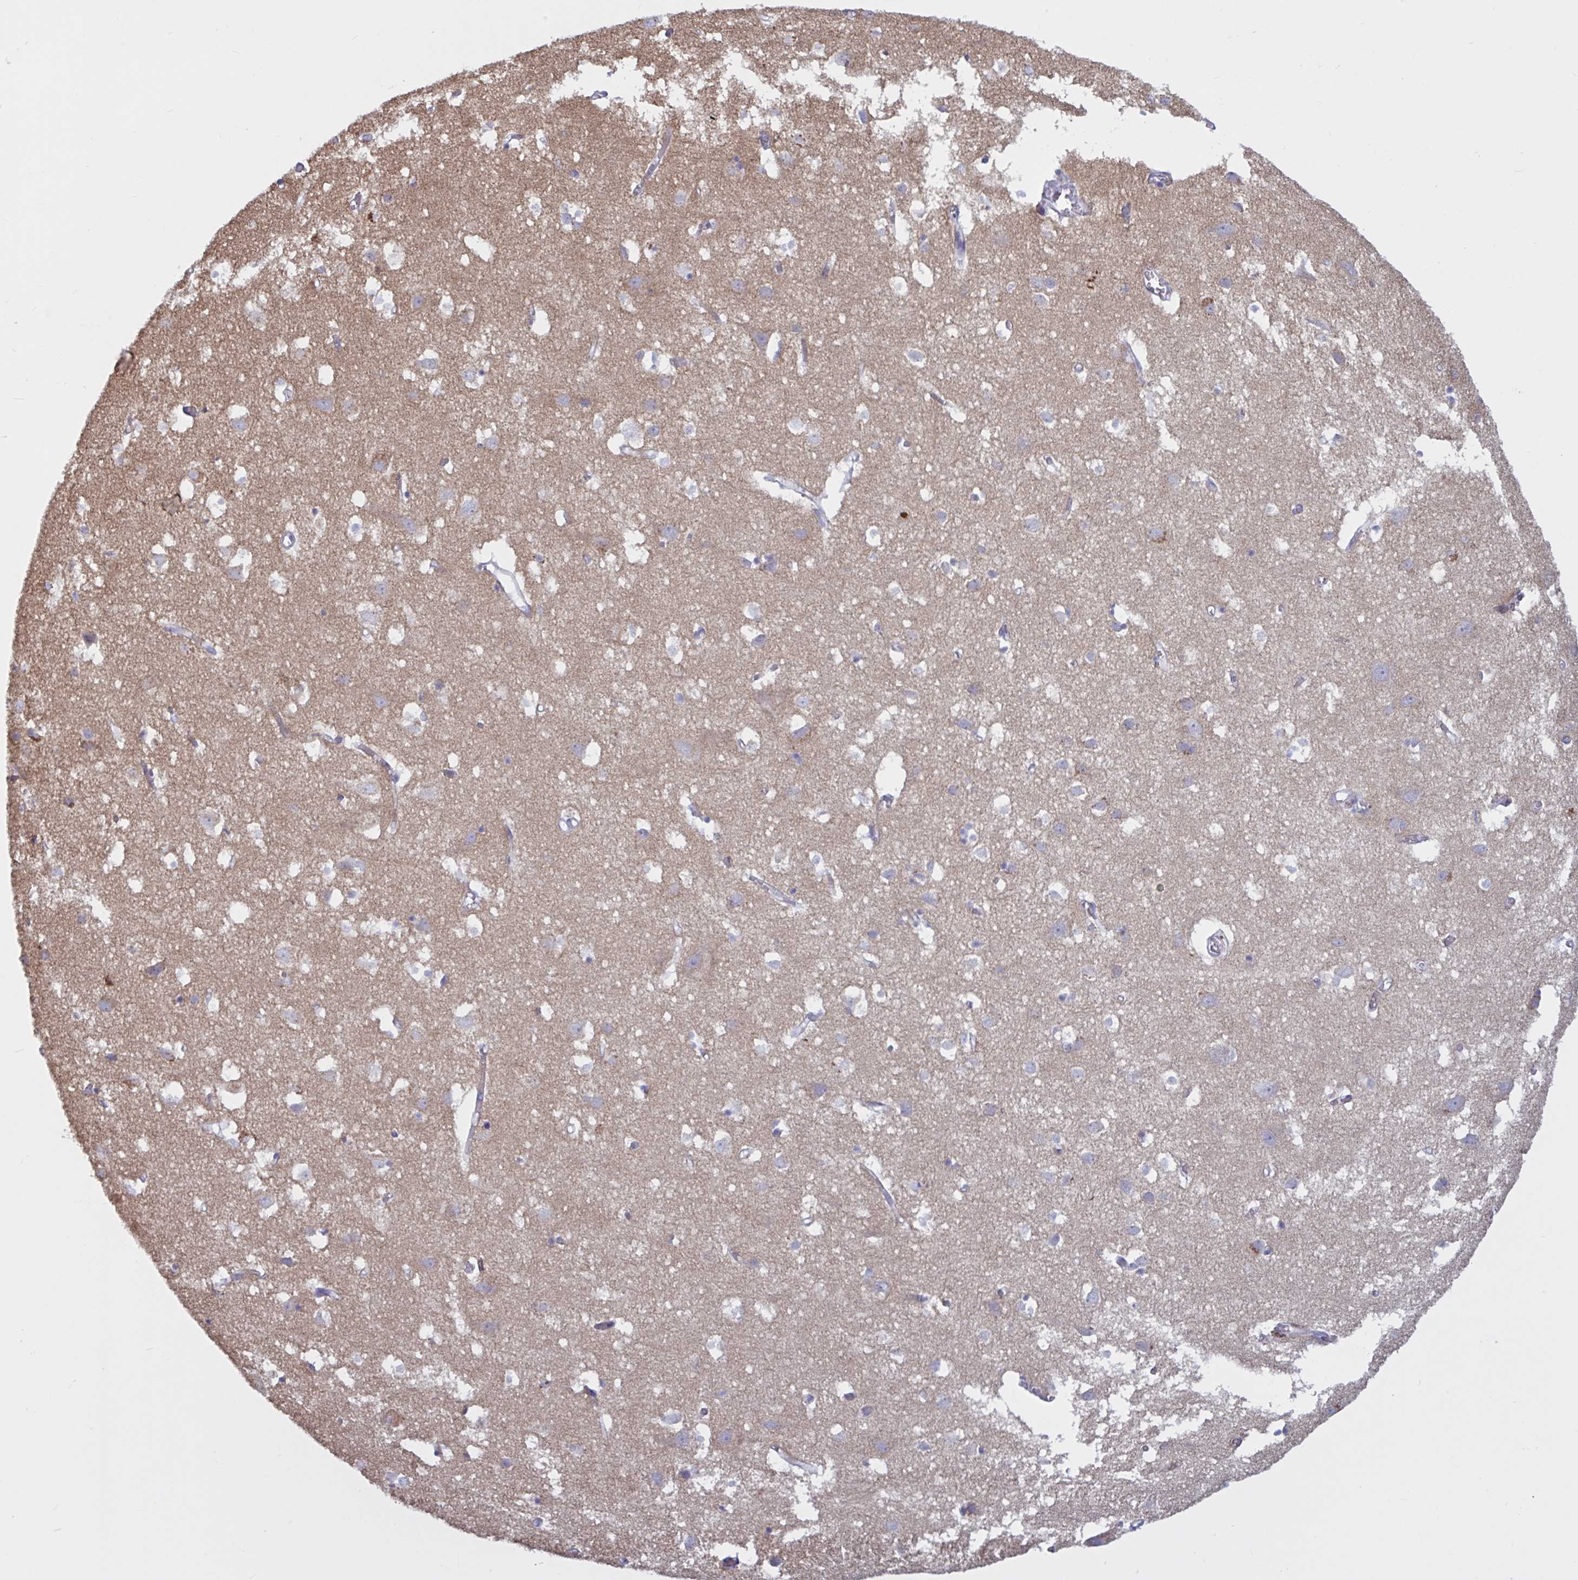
{"staining": {"intensity": "negative", "quantity": "none", "location": "none"}, "tissue": "cerebral cortex", "cell_type": "Endothelial cells", "image_type": "normal", "snomed": [{"axis": "morphology", "description": "Normal tissue, NOS"}, {"axis": "topography", "description": "Cerebral cortex"}], "caption": "Immunohistochemistry of unremarkable human cerebral cortex exhibits no expression in endothelial cells. The staining is performed using DAB brown chromogen with nuclei counter-stained in using hematoxylin.", "gene": "ATG9A", "patient": {"sex": "male", "age": 70}}